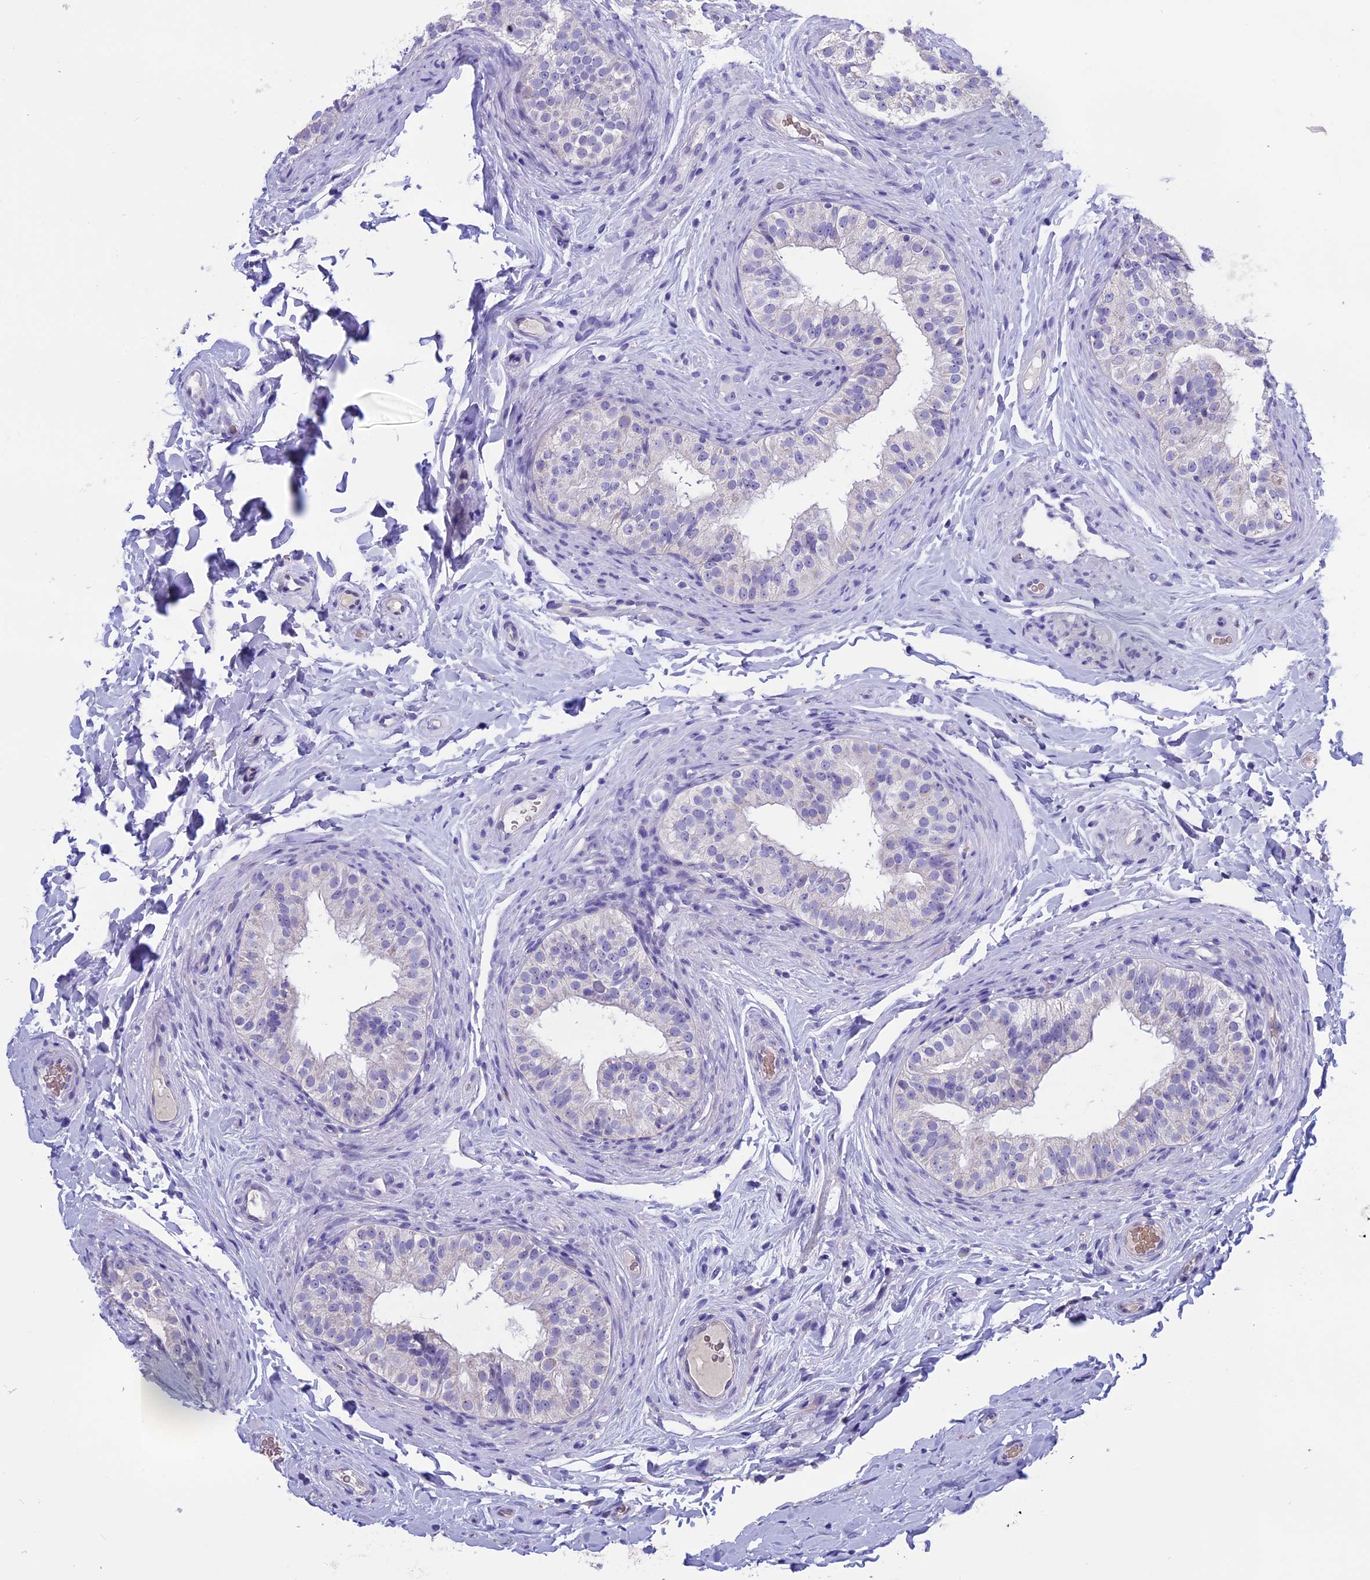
{"staining": {"intensity": "weak", "quantity": "<25%", "location": "cytoplasmic/membranous"}, "tissue": "epididymis", "cell_type": "Glandular cells", "image_type": "normal", "snomed": [{"axis": "morphology", "description": "Normal tissue, NOS"}, {"axis": "topography", "description": "Epididymis"}], "caption": "Immunohistochemistry (IHC) micrograph of unremarkable epididymis: human epididymis stained with DAB exhibits no significant protein staining in glandular cells.", "gene": "KNOP1", "patient": {"sex": "male", "age": 49}}